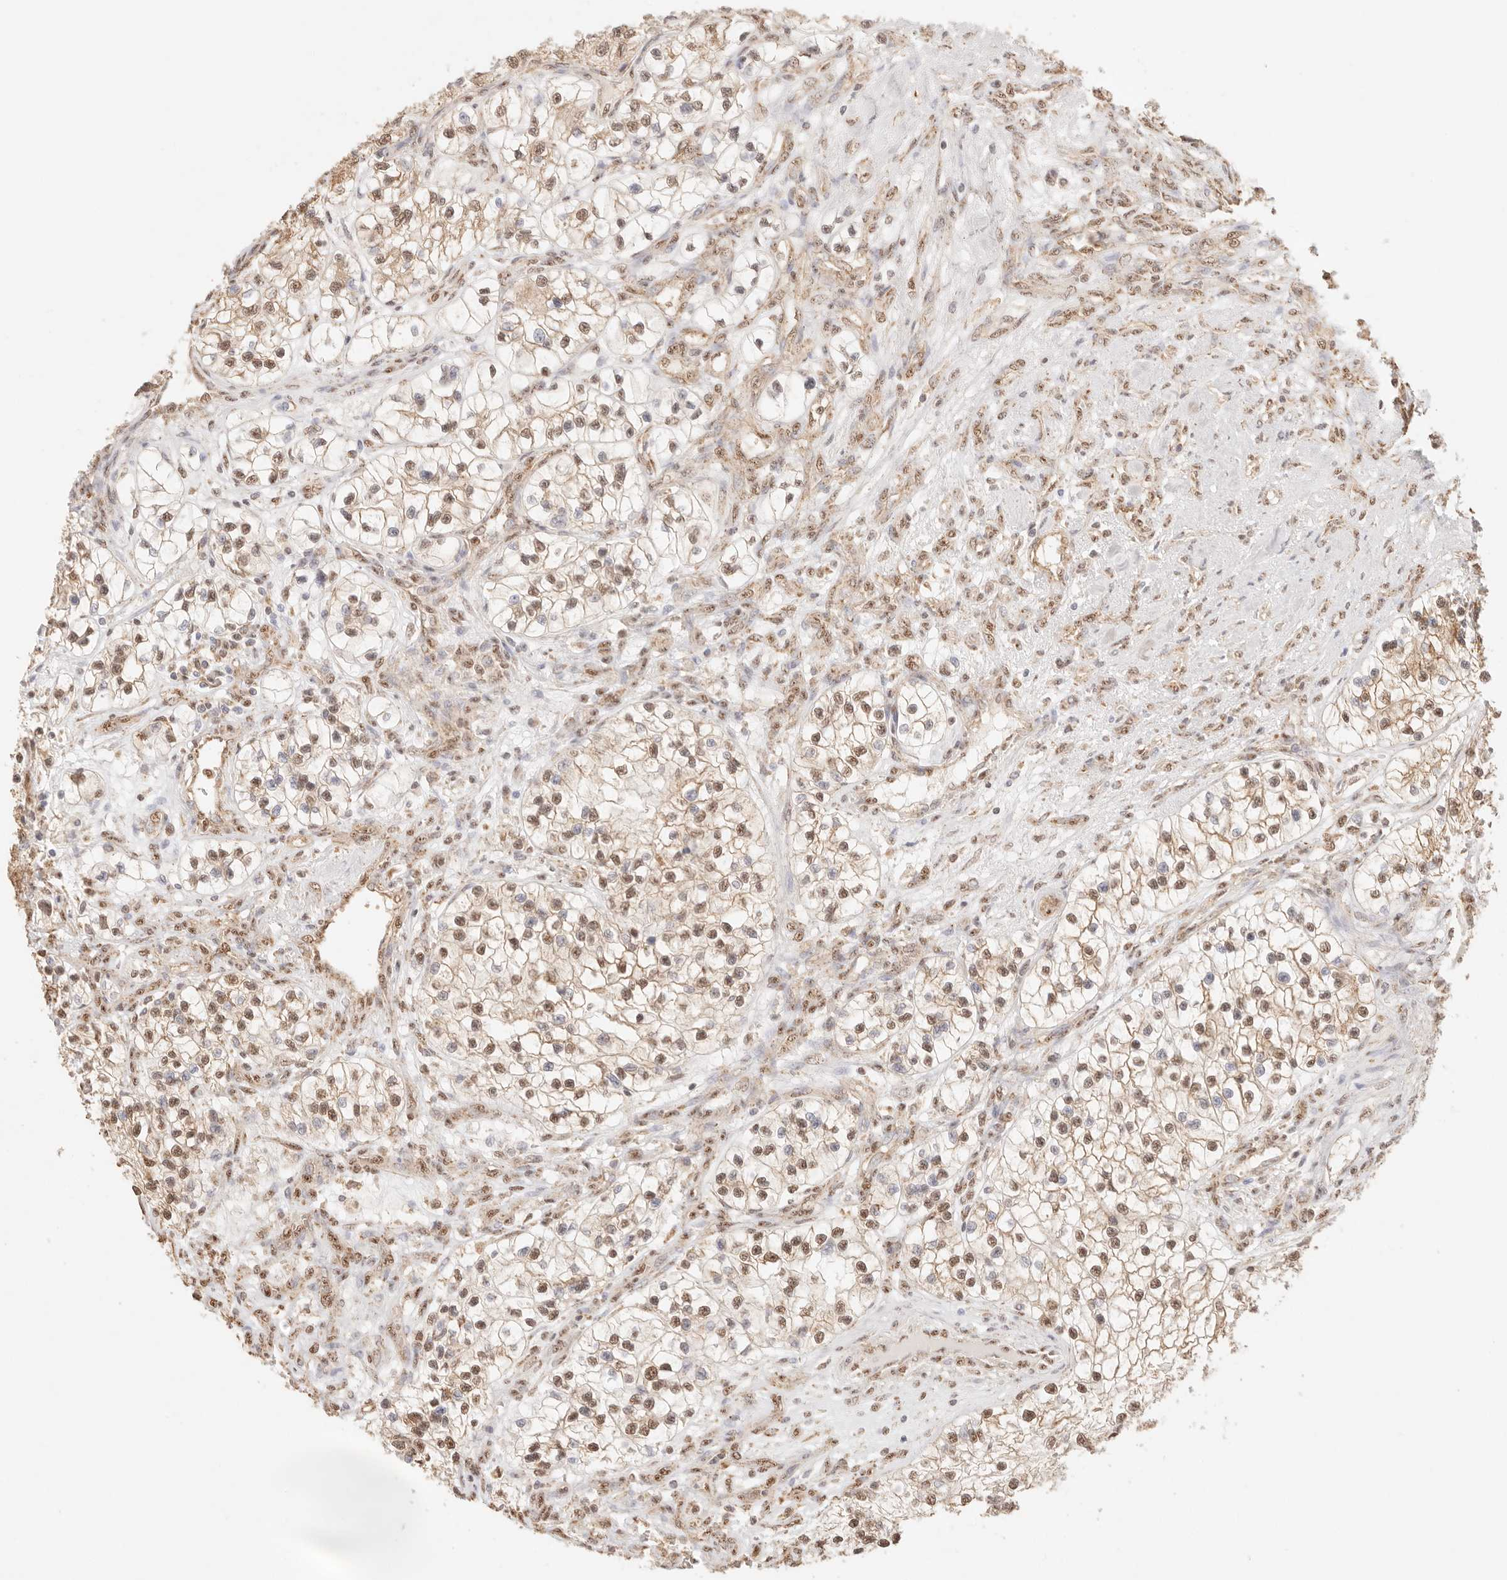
{"staining": {"intensity": "moderate", "quantity": ">75%", "location": "nuclear"}, "tissue": "renal cancer", "cell_type": "Tumor cells", "image_type": "cancer", "snomed": [{"axis": "morphology", "description": "Adenocarcinoma, NOS"}, {"axis": "topography", "description": "Kidney"}], "caption": "Renal cancer stained for a protein (brown) exhibits moderate nuclear positive staining in about >75% of tumor cells.", "gene": "IL1R2", "patient": {"sex": "female", "age": 57}}